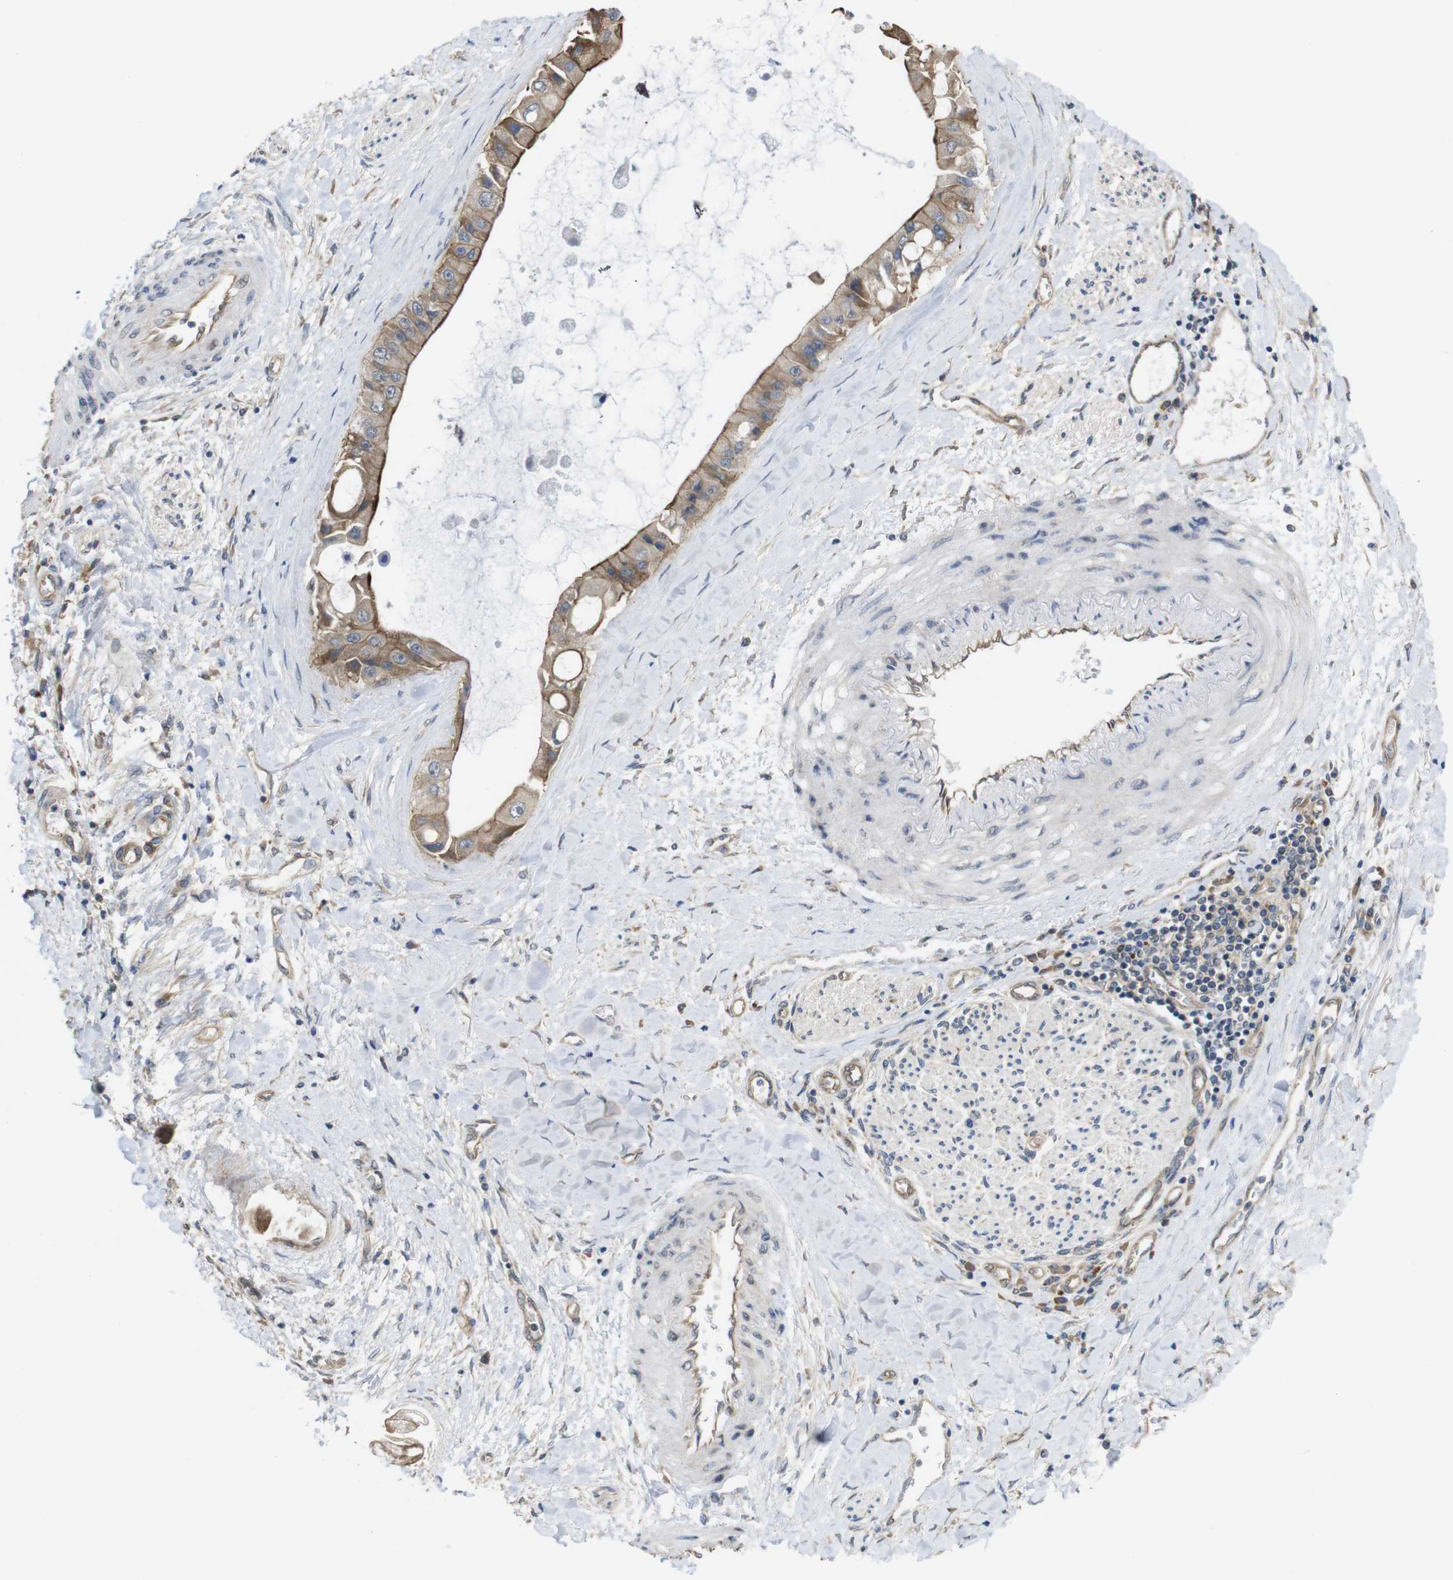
{"staining": {"intensity": "moderate", "quantity": ">75%", "location": "cytoplasmic/membranous"}, "tissue": "liver cancer", "cell_type": "Tumor cells", "image_type": "cancer", "snomed": [{"axis": "morphology", "description": "Cholangiocarcinoma"}, {"axis": "topography", "description": "Liver"}], "caption": "This is a micrograph of immunohistochemistry (IHC) staining of cholangiocarcinoma (liver), which shows moderate positivity in the cytoplasmic/membranous of tumor cells.", "gene": "ZDHHC5", "patient": {"sex": "male", "age": 50}}